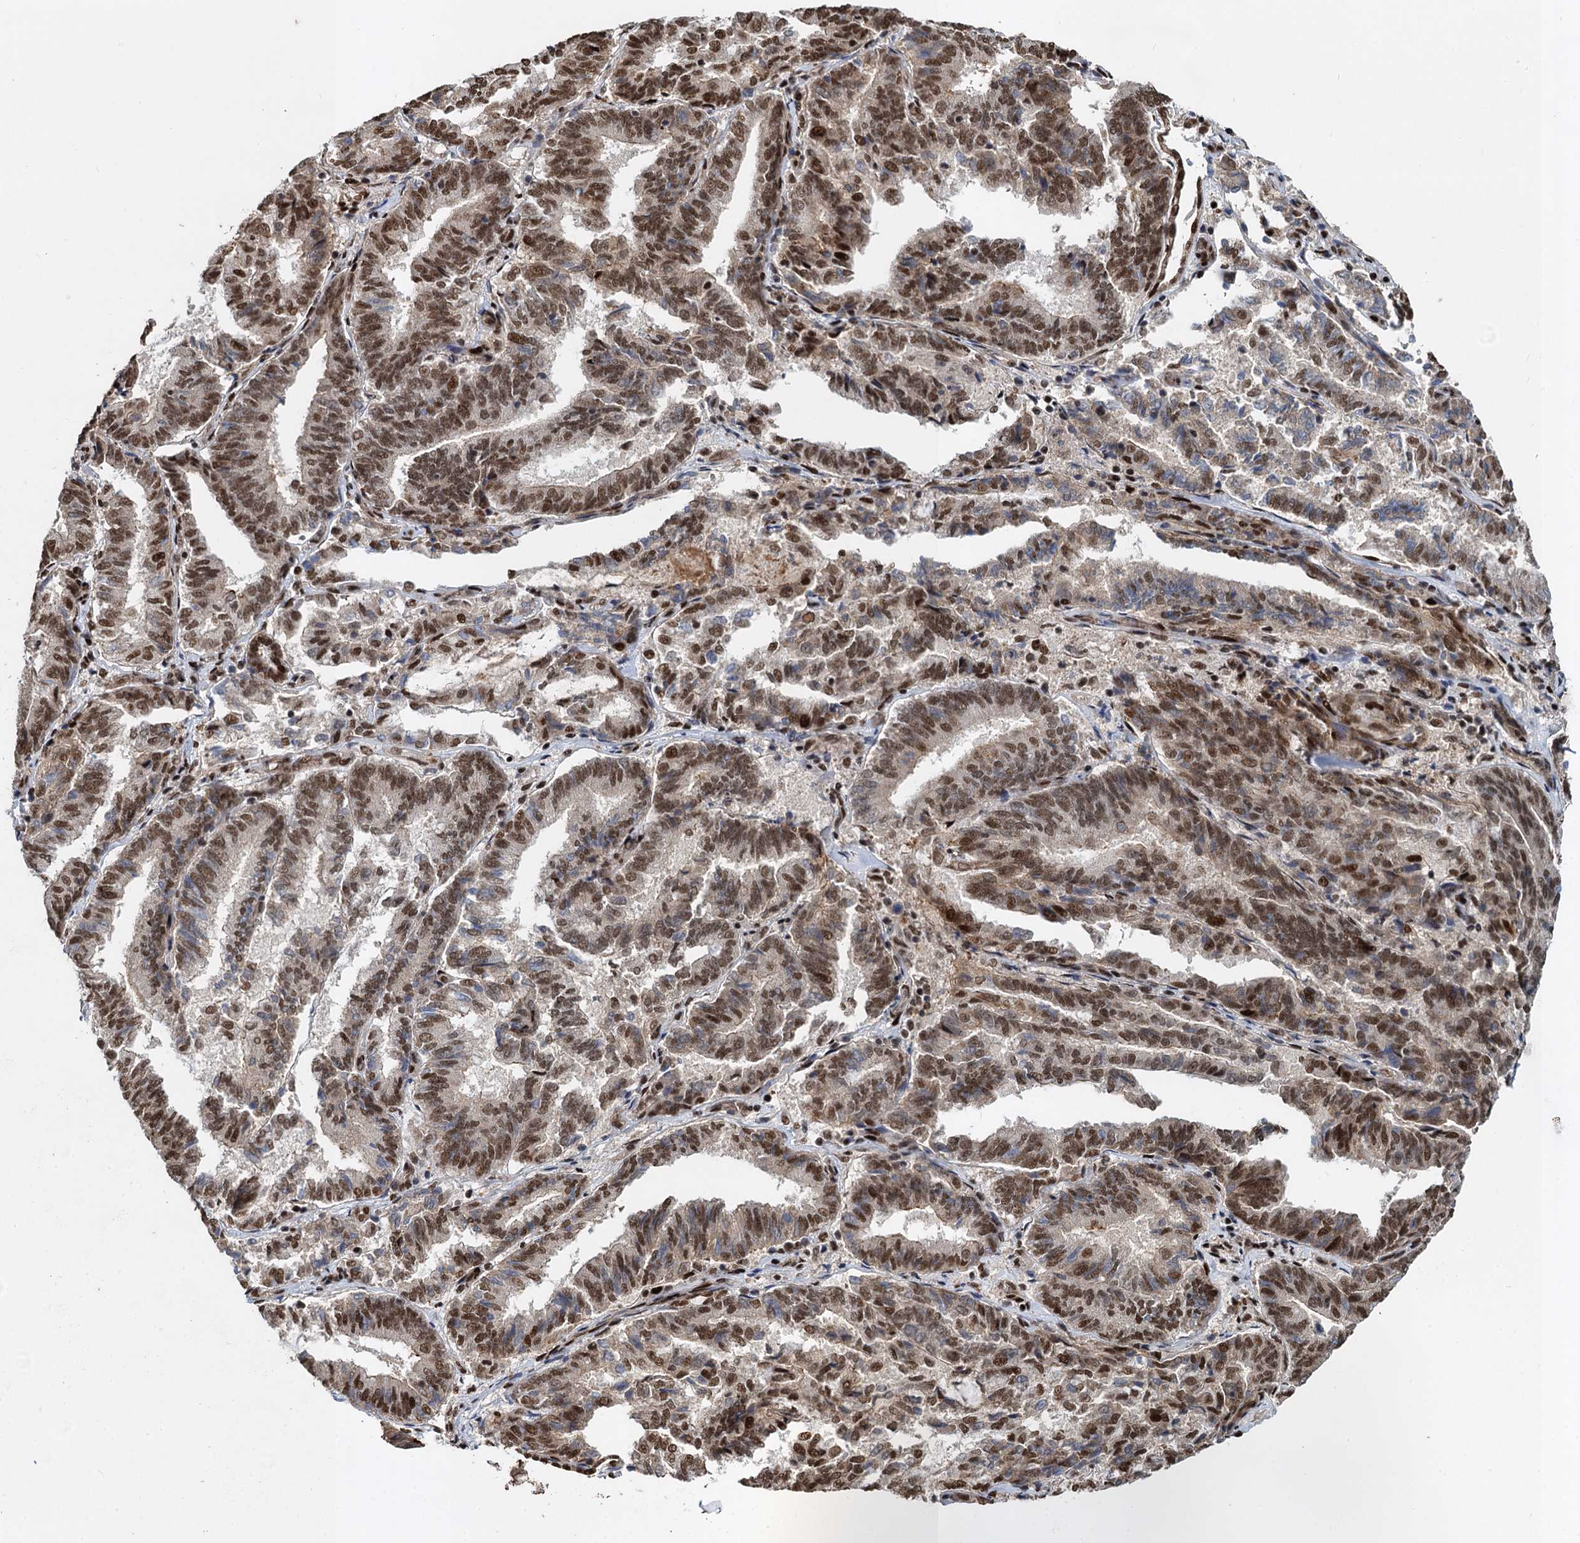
{"staining": {"intensity": "moderate", "quantity": ">75%", "location": "nuclear"}, "tissue": "endometrial cancer", "cell_type": "Tumor cells", "image_type": "cancer", "snomed": [{"axis": "morphology", "description": "Adenocarcinoma, NOS"}, {"axis": "topography", "description": "Endometrium"}], "caption": "Tumor cells exhibit medium levels of moderate nuclear expression in about >75% of cells in adenocarcinoma (endometrial).", "gene": "ANKRD49", "patient": {"sex": "female", "age": 80}}